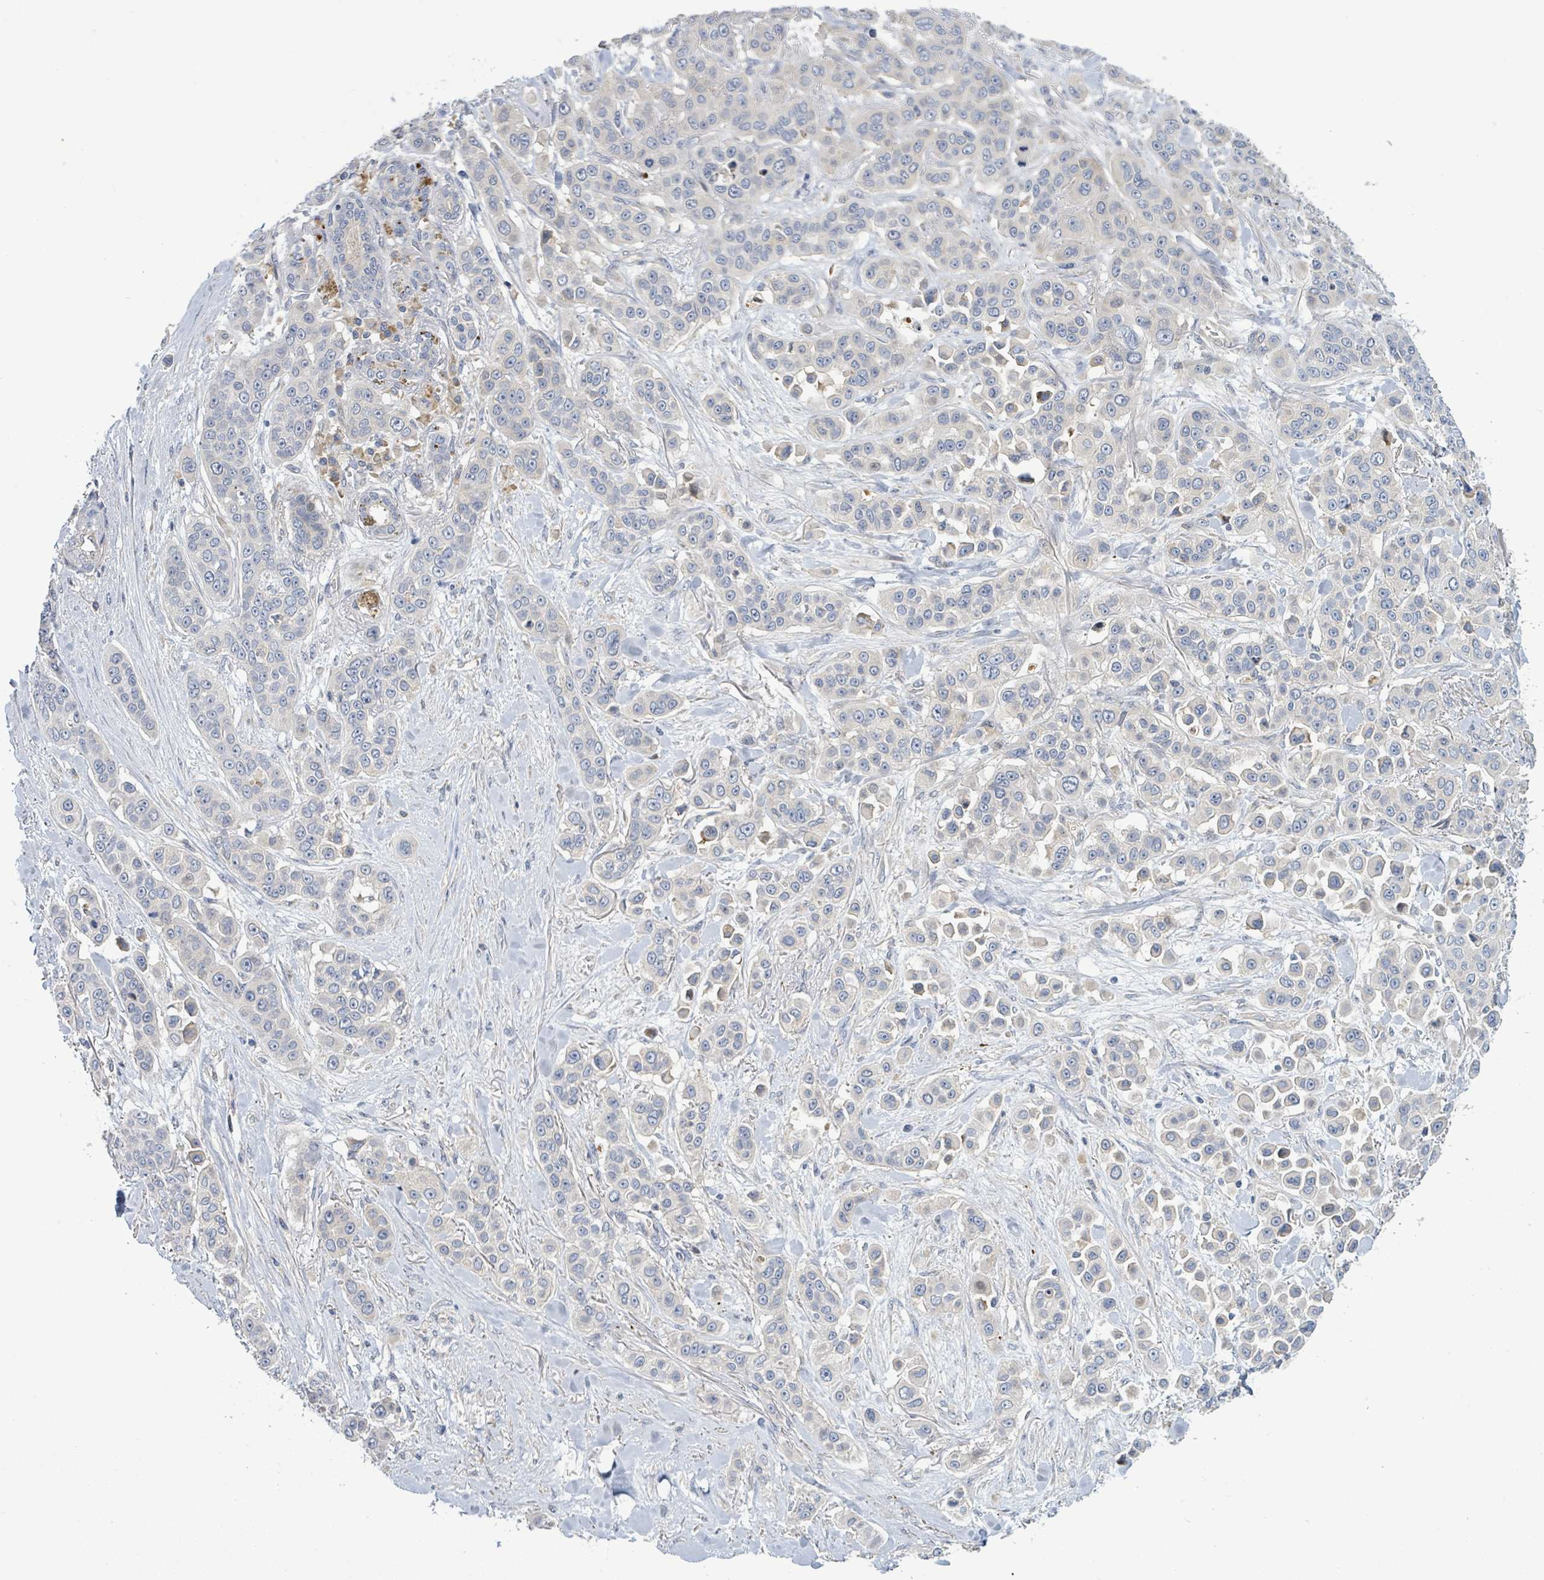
{"staining": {"intensity": "weak", "quantity": "<25%", "location": "cytoplasmic/membranous"}, "tissue": "skin cancer", "cell_type": "Tumor cells", "image_type": "cancer", "snomed": [{"axis": "morphology", "description": "Squamous cell carcinoma, NOS"}, {"axis": "topography", "description": "Skin"}], "caption": "Human squamous cell carcinoma (skin) stained for a protein using immunohistochemistry (IHC) shows no staining in tumor cells.", "gene": "CFAP210", "patient": {"sex": "male", "age": 67}}